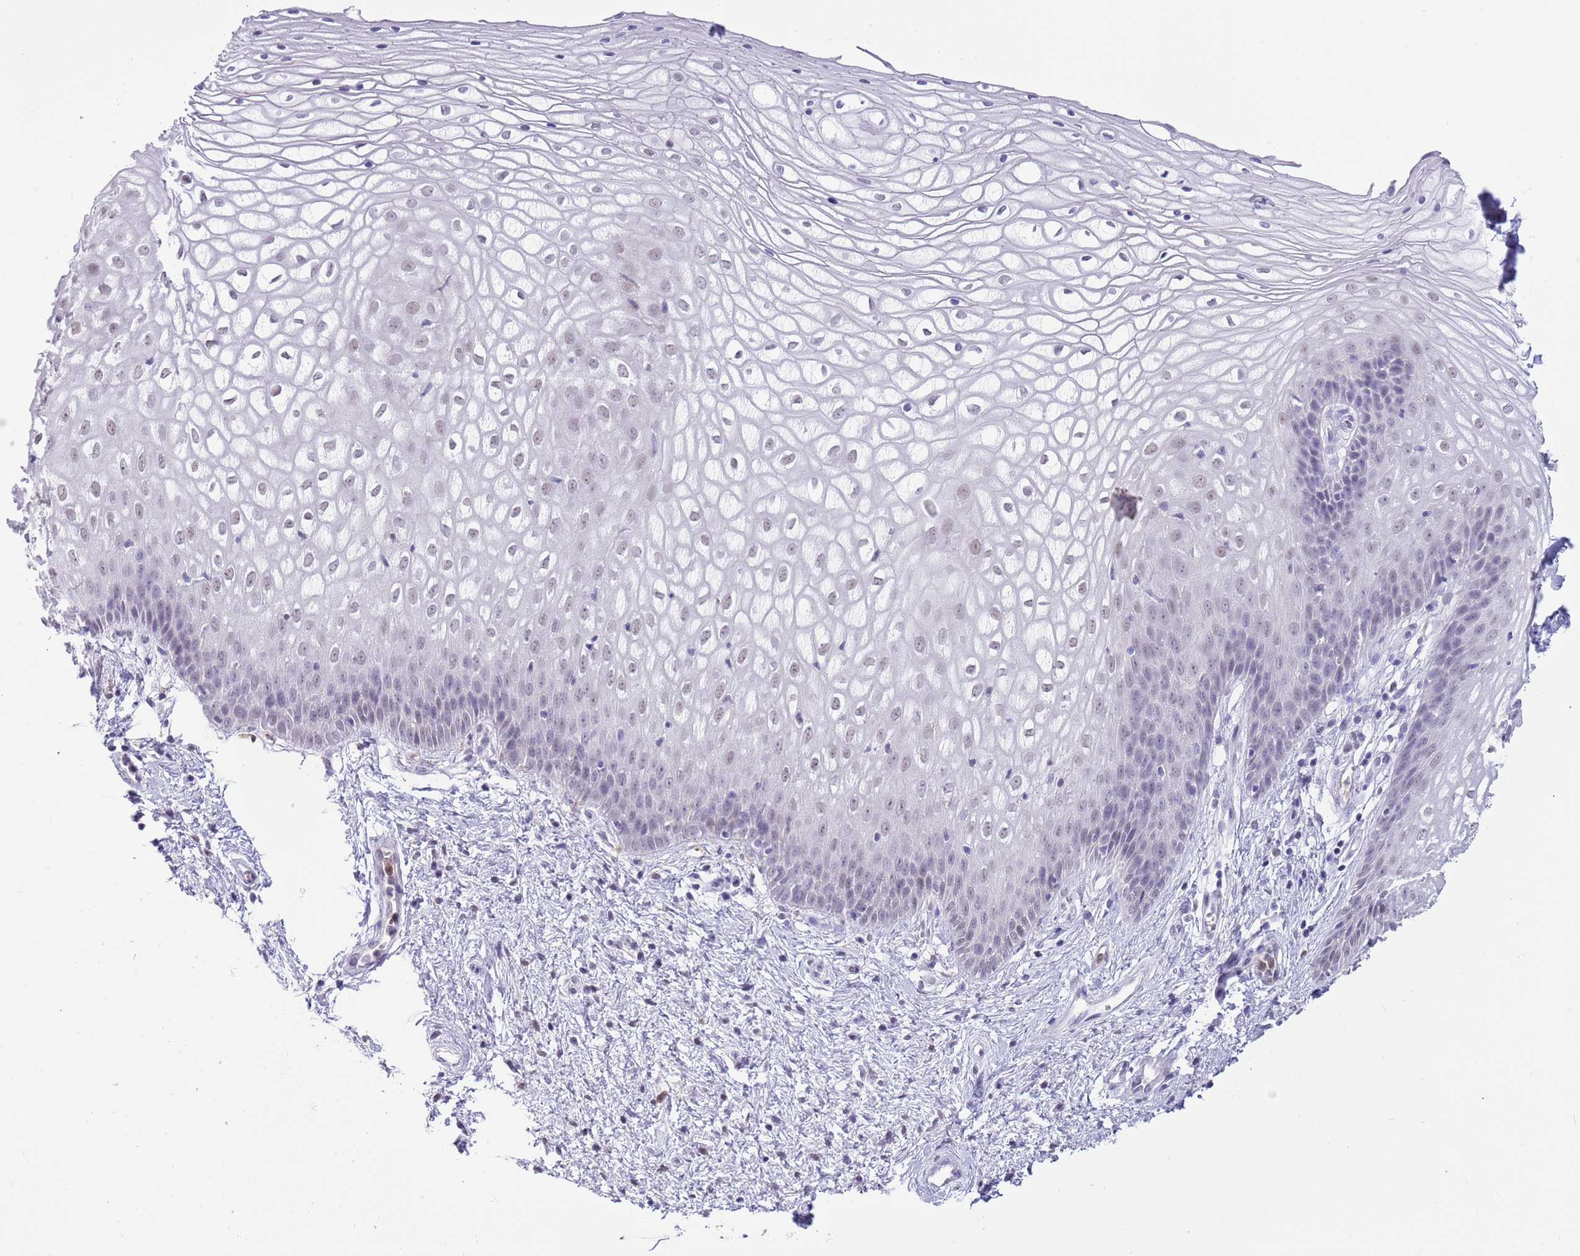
{"staining": {"intensity": "negative", "quantity": "none", "location": "none"}, "tissue": "vagina", "cell_type": "Squamous epithelial cells", "image_type": "normal", "snomed": [{"axis": "morphology", "description": "Normal tissue, NOS"}, {"axis": "topography", "description": "Vagina"}], "caption": "Squamous epithelial cells show no significant protein positivity in benign vagina. (Stains: DAB IHC with hematoxylin counter stain, Microscopy: brightfield microscopy at high magnification).", "gene": "PPP1R17", "patient": {"sex": "female", "age": 34}}